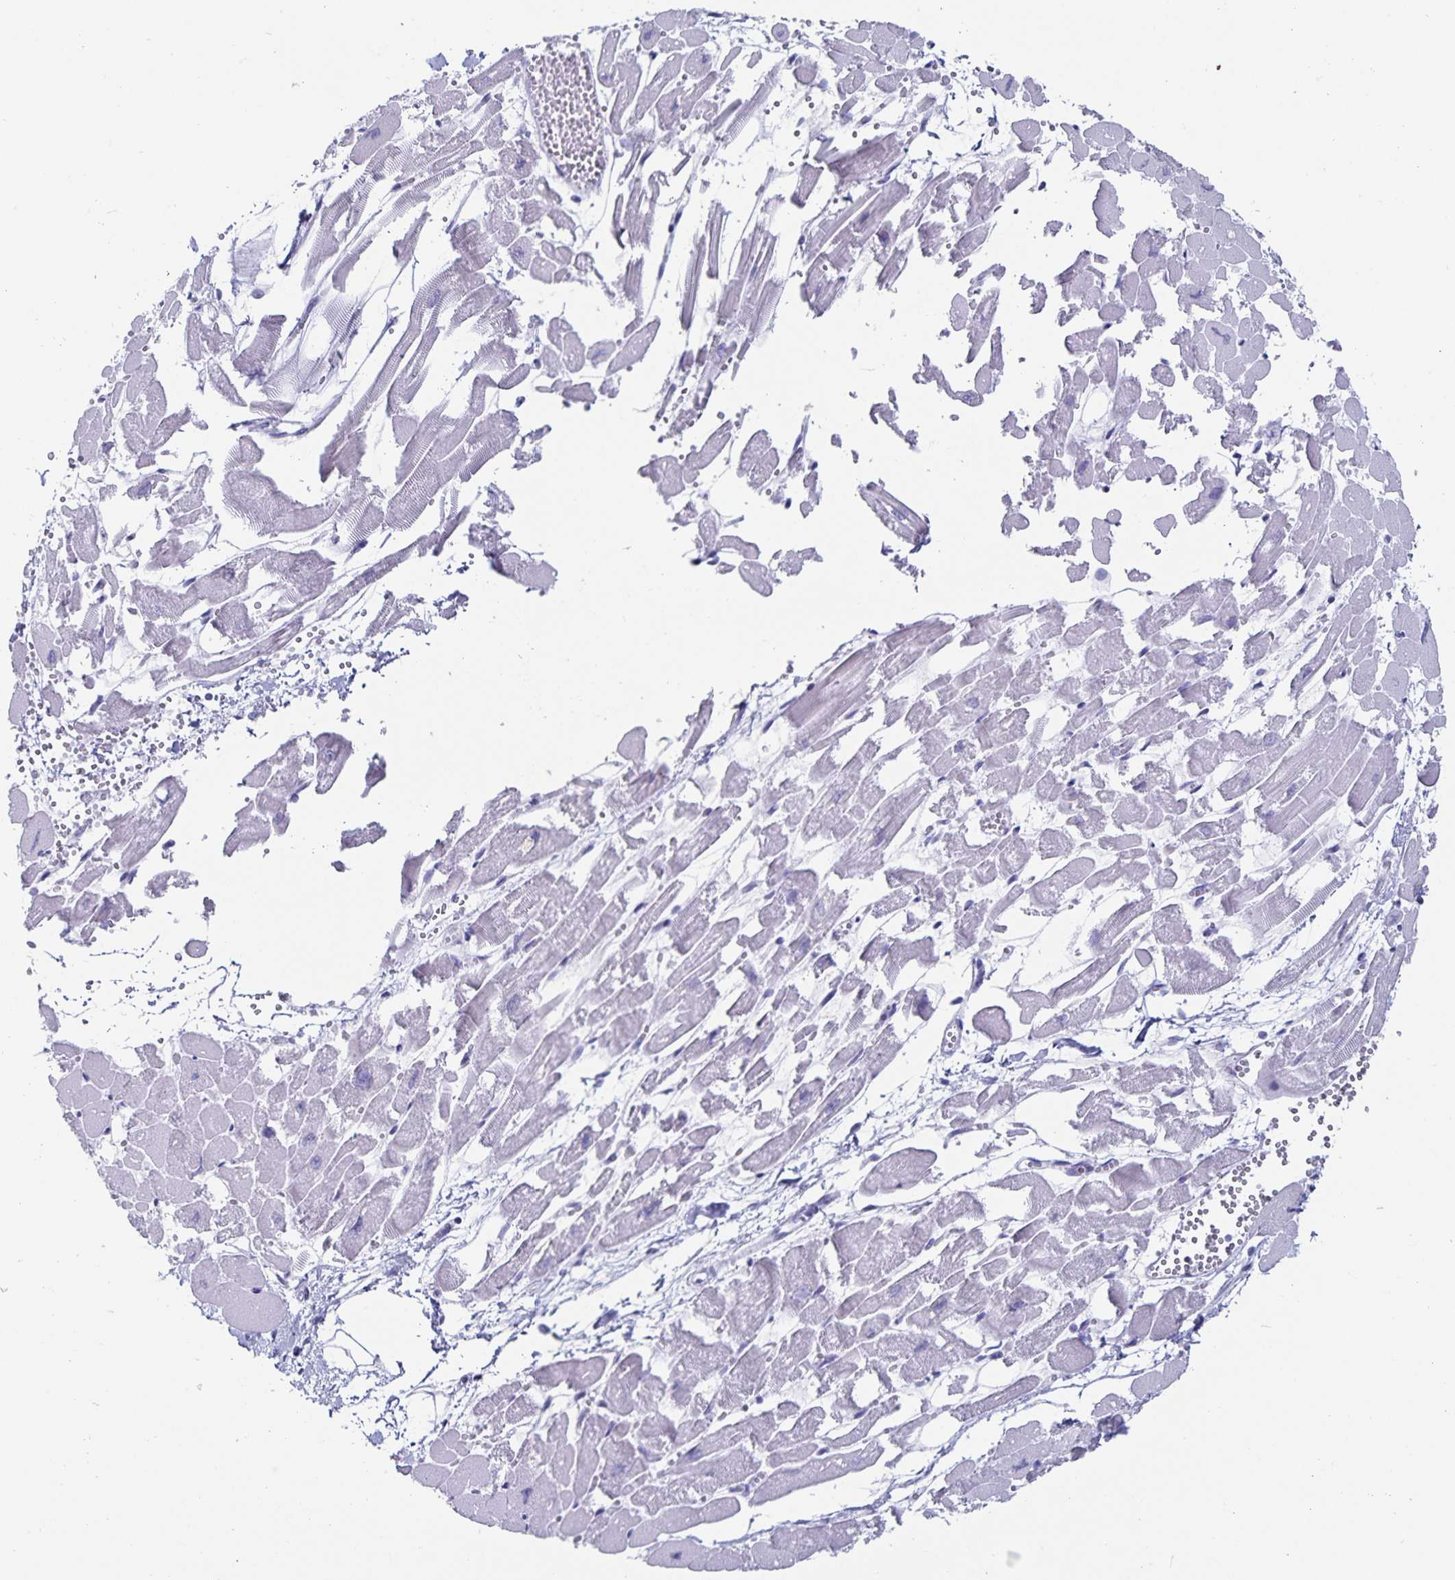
{"staining": {"intensity": "negative", "quantity": "none", "location": "none"}, "tissue": "heart muscle", "cell_type": "Cardiomyocytes", "image_type": "normal", "snomed": [{"axis": "morphology", "description": "Normal tissue, NOS"}, {"axis": "topography", "description": "Heart"}], "caption": "DAB (3,3'-diaminobenzidine) immunohistochemical staining of benign heart muscle displays no significant staining in cardiomyocytes. (DAB immunohistochemistry with hematoxylin counter stain).", "gene": "C19orf73", "patient": {"sex": "female", "age": 52}}